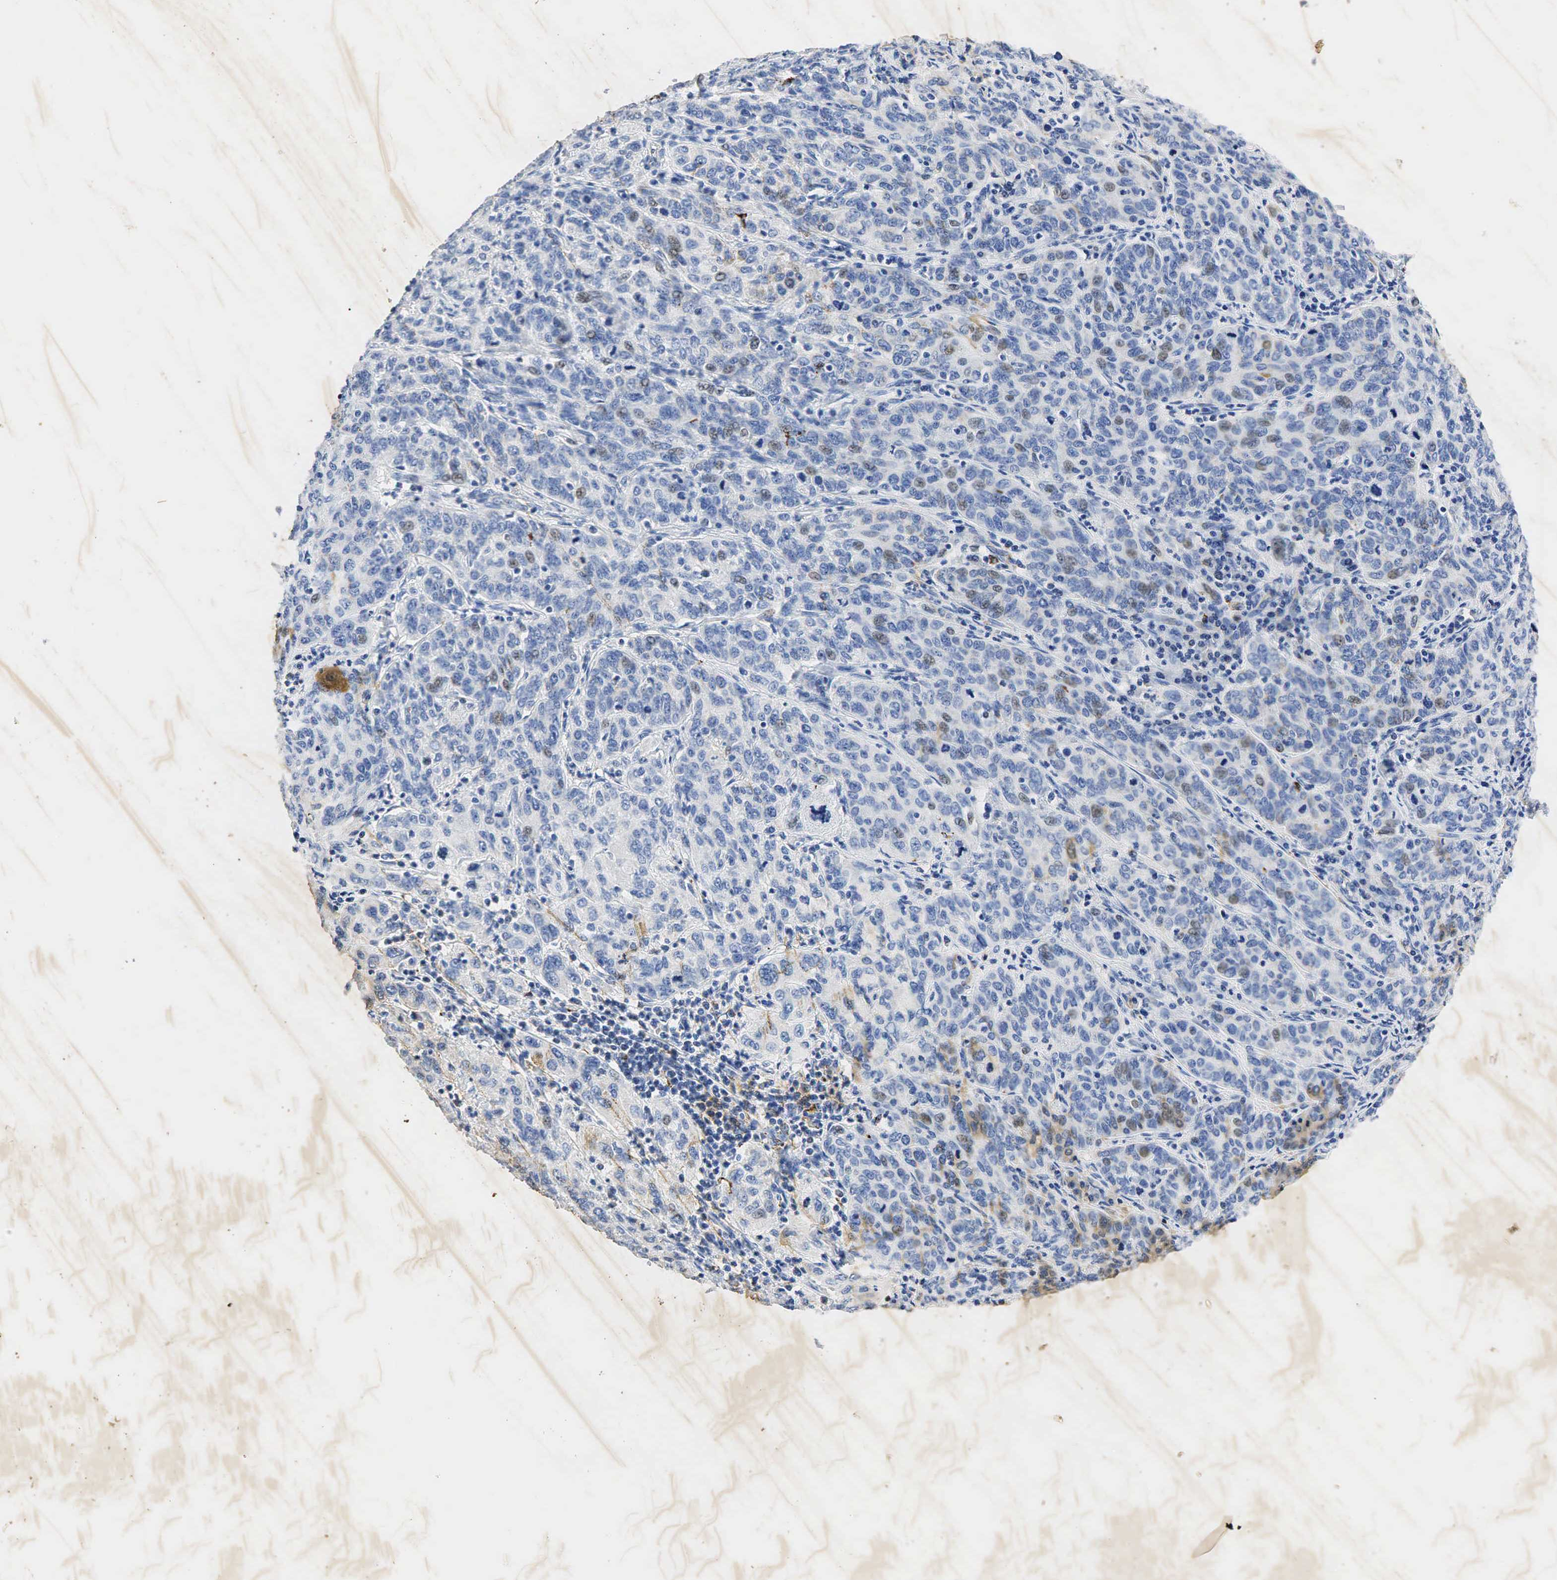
{"staining": {"intensity": "weak", "quantity": "<25%", "location": "cytoplasmic/membranous,nuclear"}, "tissue": "cervical cancer", "cell_type": "Tumor cells", "image_type": "cancer", "snomed": [{"axis": "morphology", "description": "Squamous cell carcinoma, NOS"}, {"axis": "topography", "description": "Cervix"}], "caption": "Immunohistochemistry histopathology image of human squamous cell carcinoma (cervical) stained for a protein (brown), which shows no expression in tumor cells.", "gene": "SYP", "patient": {"sex": "female", "age": 38}}